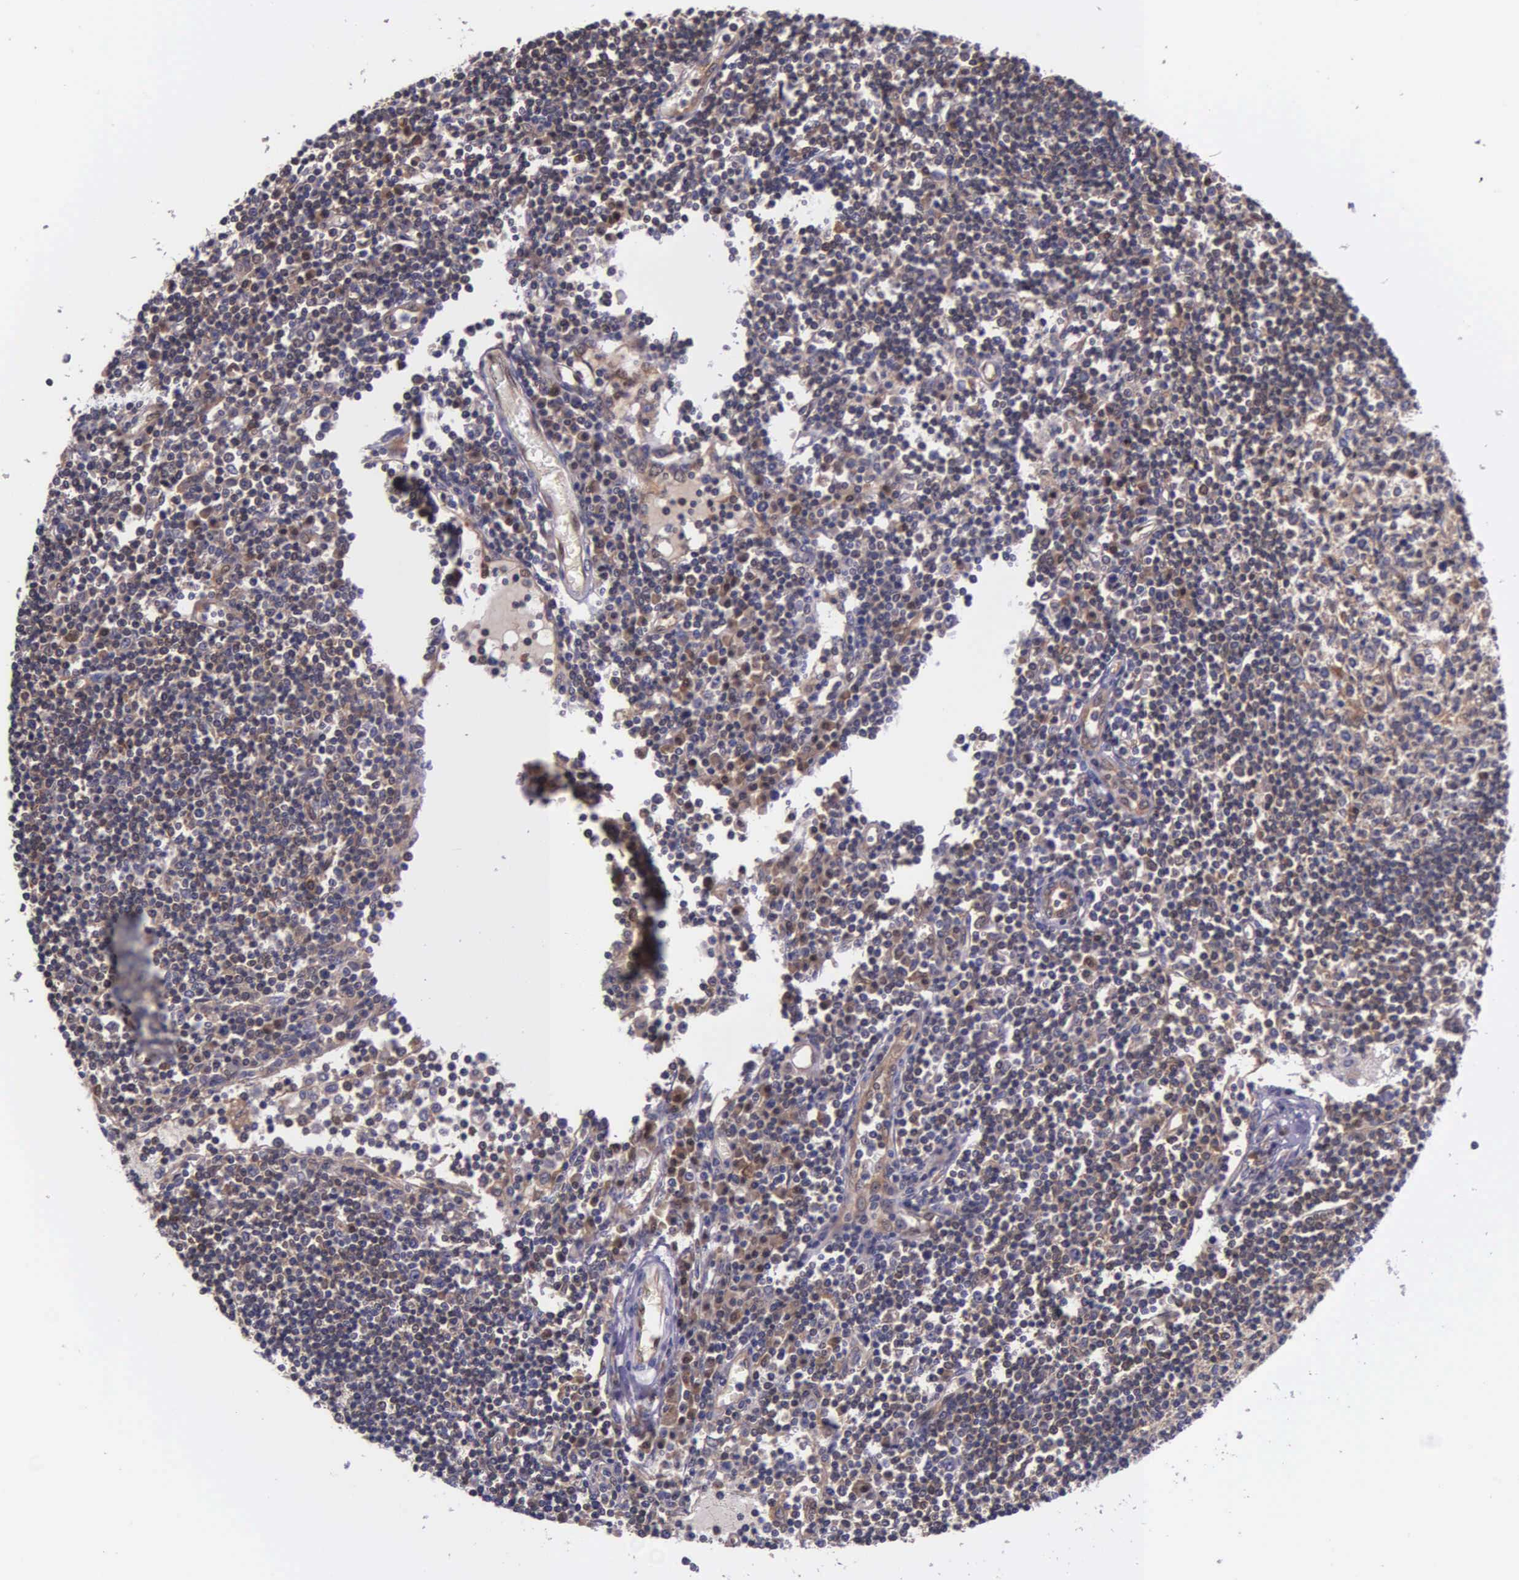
{"staining": {"intensity": "weak", "quantity": "25%-75%", "location": "cytoplasmic/membranous"}, "tissue": "lymph node", "cell_type": "Germinal center cells", "image_type": "normal", "snomed": [{"axis": "morphology", "description": "Normal tissue, NOS"}, {"axis": "topography", "description": "Lymph node"}], "caption": "Lymph node stained with DAB (3,3'-diaminobenzidine) immunohistochemistry (IHC) displays low levels of weak cytoplasmic/membranous staining in about 25%-75% of germinal center cells.", "gene": "GMPR2", "patient": {"sex": "female", "age": 62}}